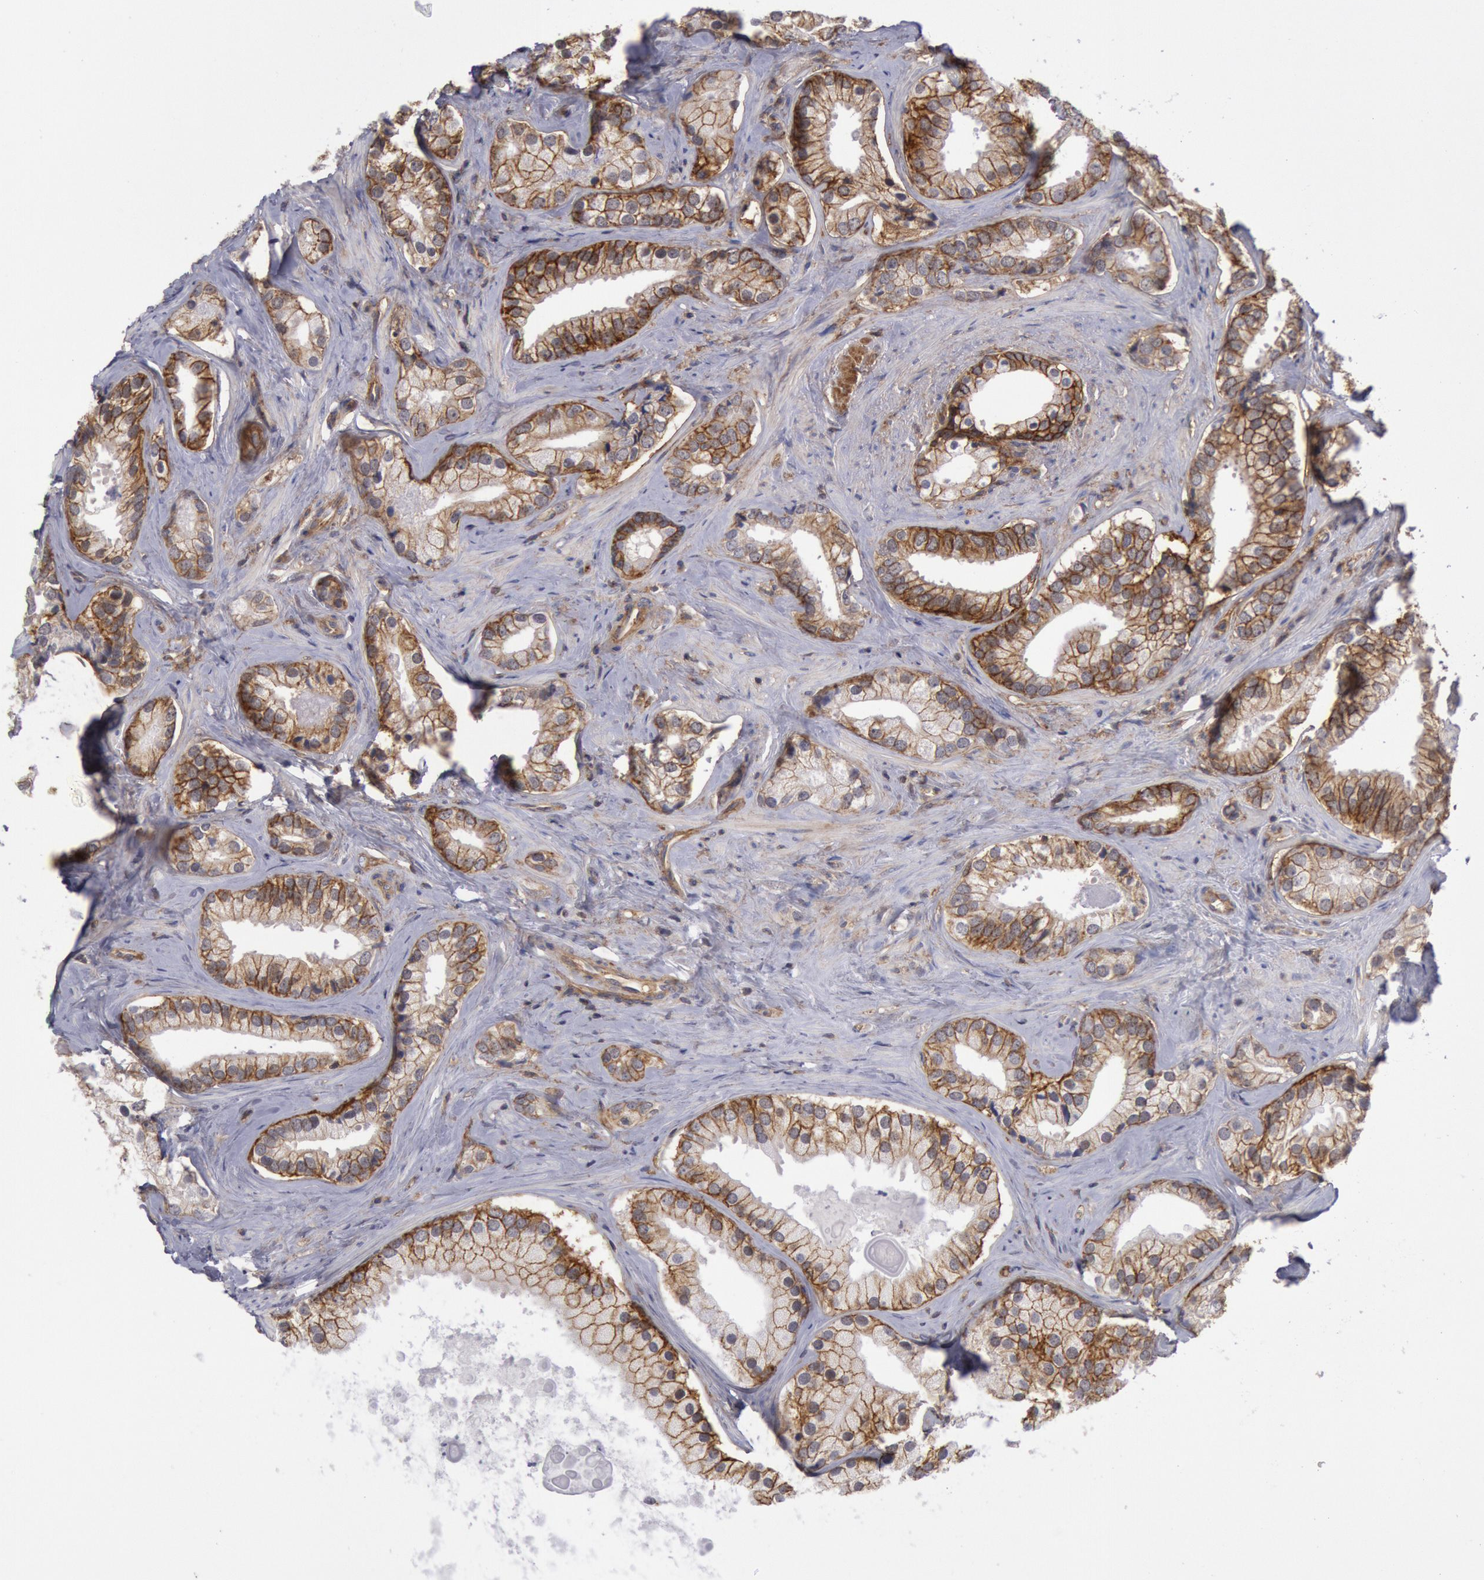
{"staining": {"intensity": "moderate", "quantity": ">75%", "location": "cytoplasmic/membranous"}, "tissue": "prostate cancer", "cell_type": "Tumor cells", "image_type": "cancer", "snomed": [{"axis": "morphology", "description": "Adenocarcinoma, Medium grade"}, {"axis": "topography", "description": "Prostate"}], "caption": "Approximately >75% of tumor cells in prostate cancer (medium-grade adenocarcinoma) reveal moderate cytoplasmic/membranous protein expression as visualized by brown immunohistochemical staining.", "gene": "STX4", "patient": {"sex": "male", "age": 70}}